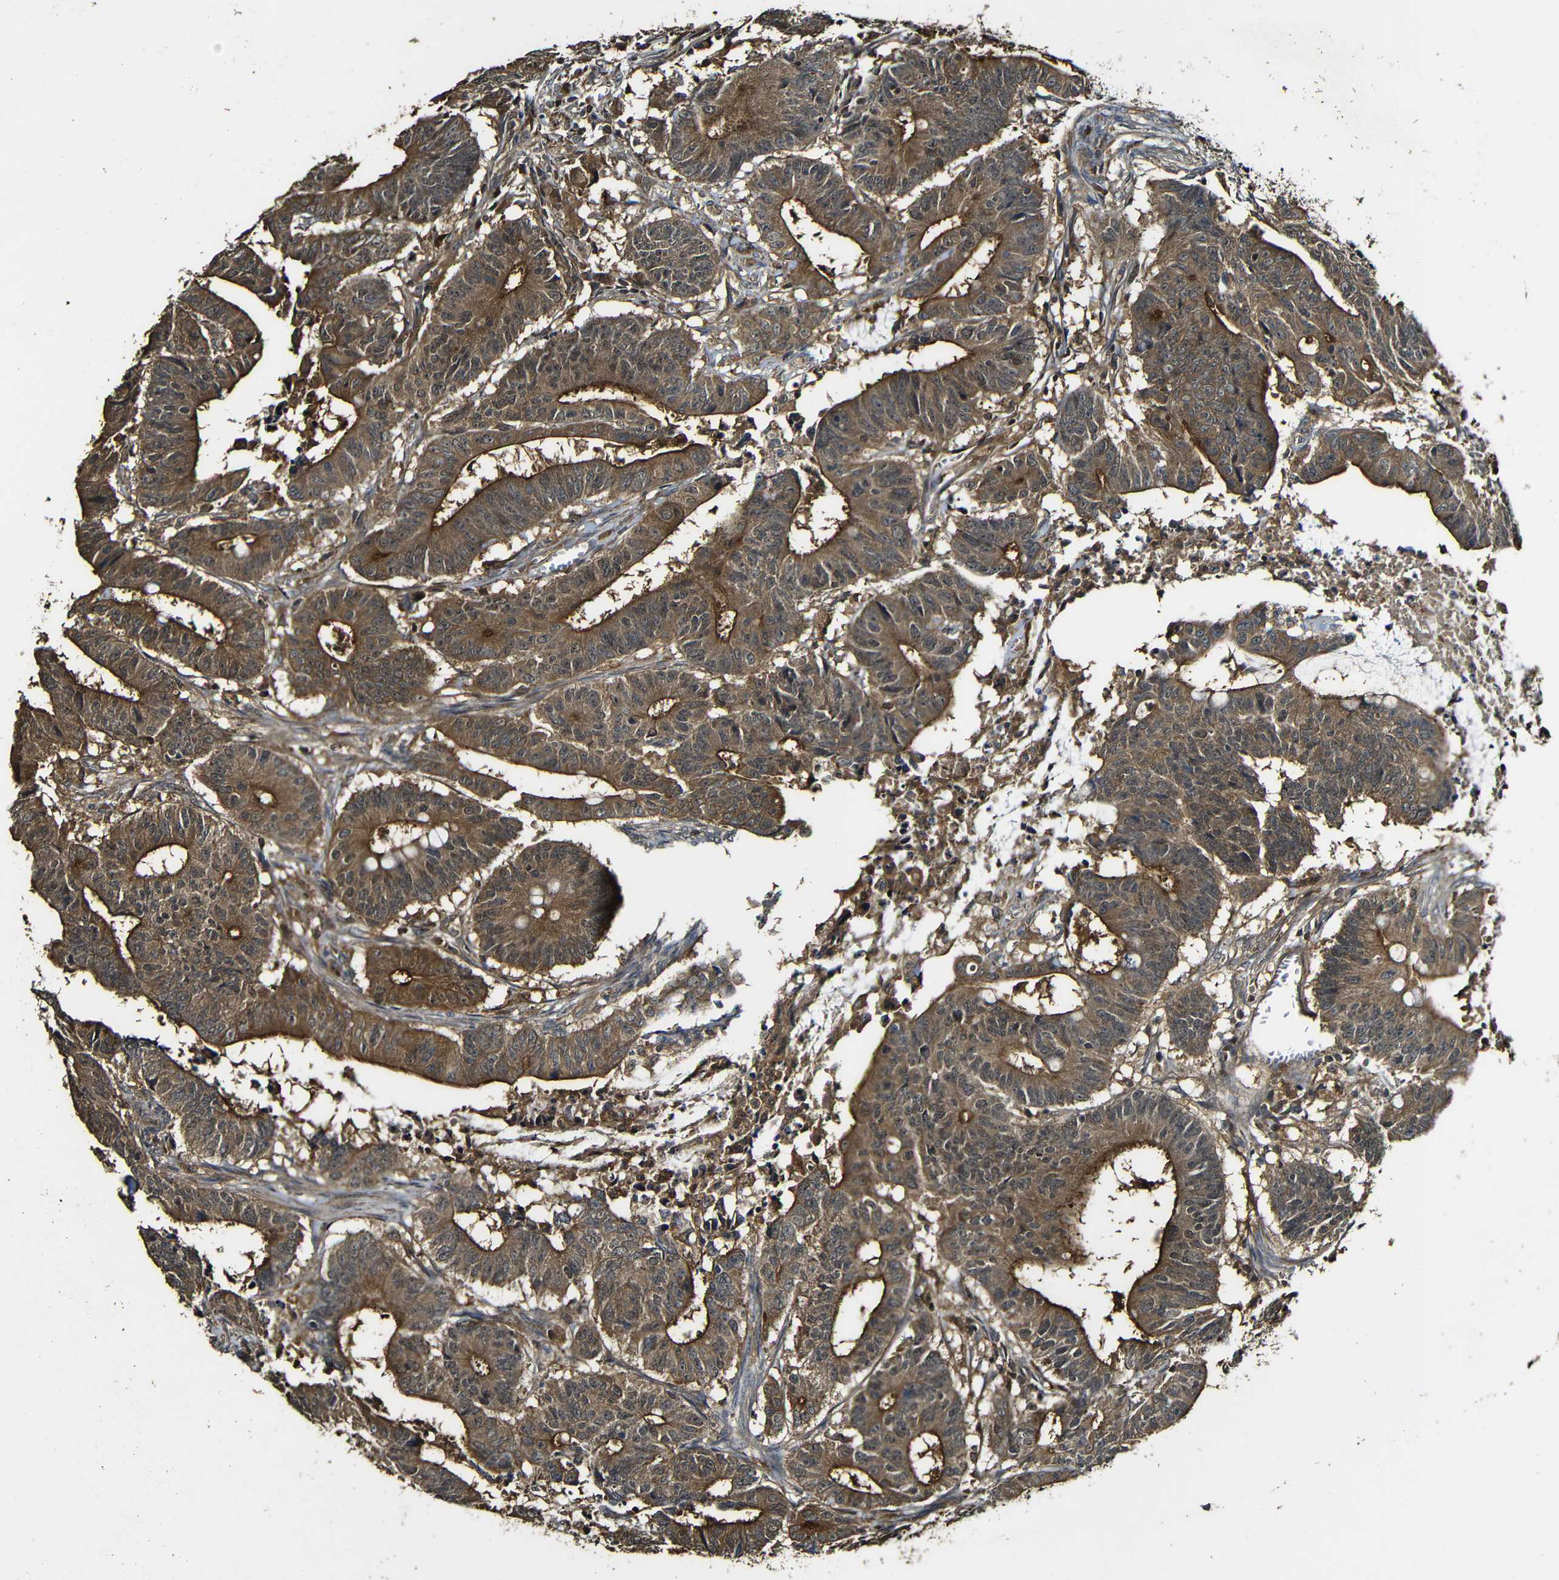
{"staining": {"intensity": "strong", "quantity": ">75%", "location": "cytoplasmic/membranous"}, "tissue": "colorectal cancer", "cell_type": "Tumor cells", "image_type": "cancer", "snomed": [{"axis": "morphology", "description": "Adenocarcinoma, NOS"}, {"axis": "topography", "description": "Colon"}], "caption": "Immunohistochemical staining of human colorectal adenocarcinoma demonstrates strong cytoplasmic/membranous protein expression in about >75% of tumor cells.", "gene": "CASP8", "patient": {"sex": "male", "age": 45}}